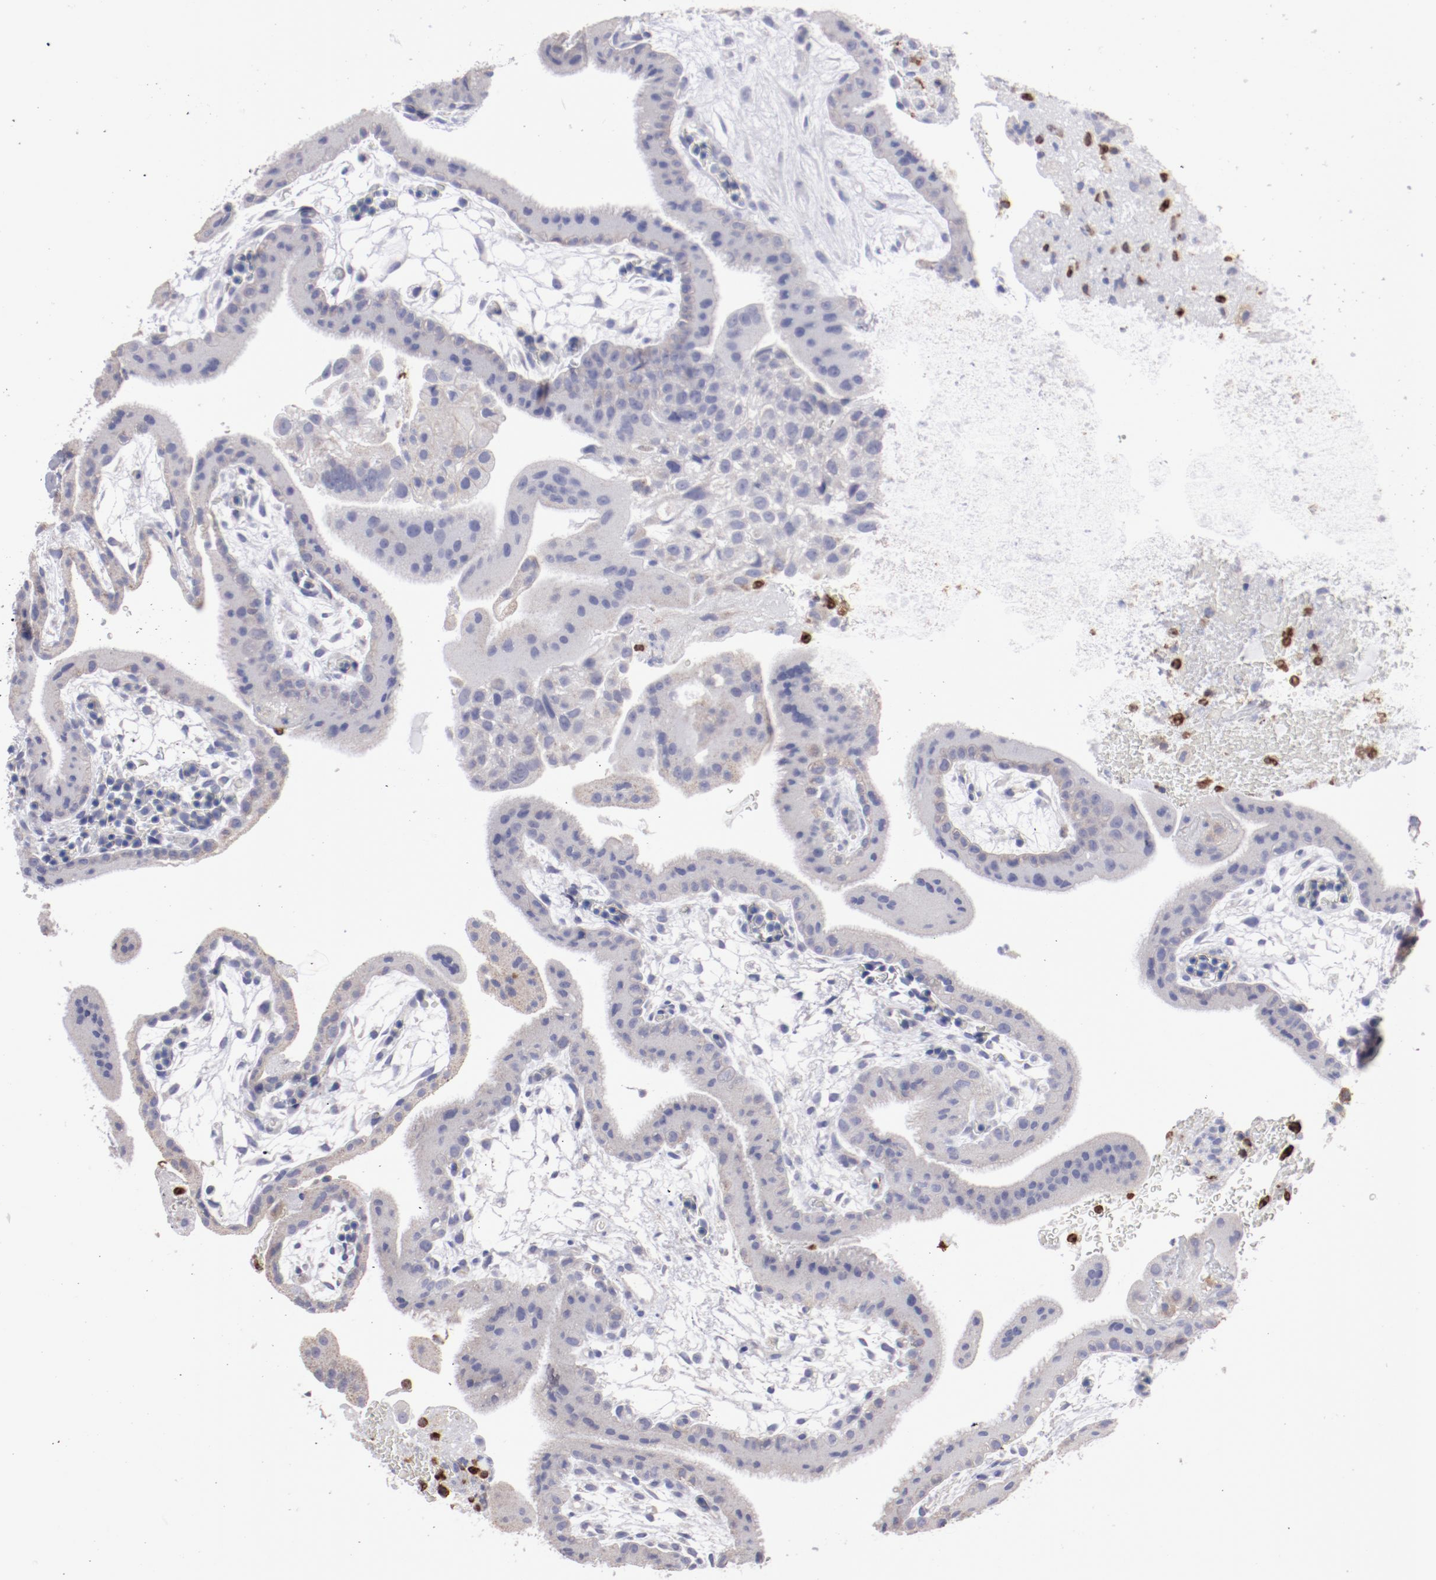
{"staining": {"intensity": "weak", "quantity": ">75%", "location": "cytoplasmic/membranous"}, "tissue": "placenta", "cell_type": "Decidual cells", "image_type": "normal", "snomed": [{"axis": "morphology", "description": "Normal tissue, NOS"}, {"axis": "topography", "description": "Placenta"}], "caption": "DAB immunohistochemical staining of unremarkable placenta exhibits weak cytoplasmic/membranous protein staining in about >75% of decidual cells. (Brightfield microscopy of DAB IHC at high magnification).", "gene": "FGR", "patient": {"sex": "female", "age": 19}}